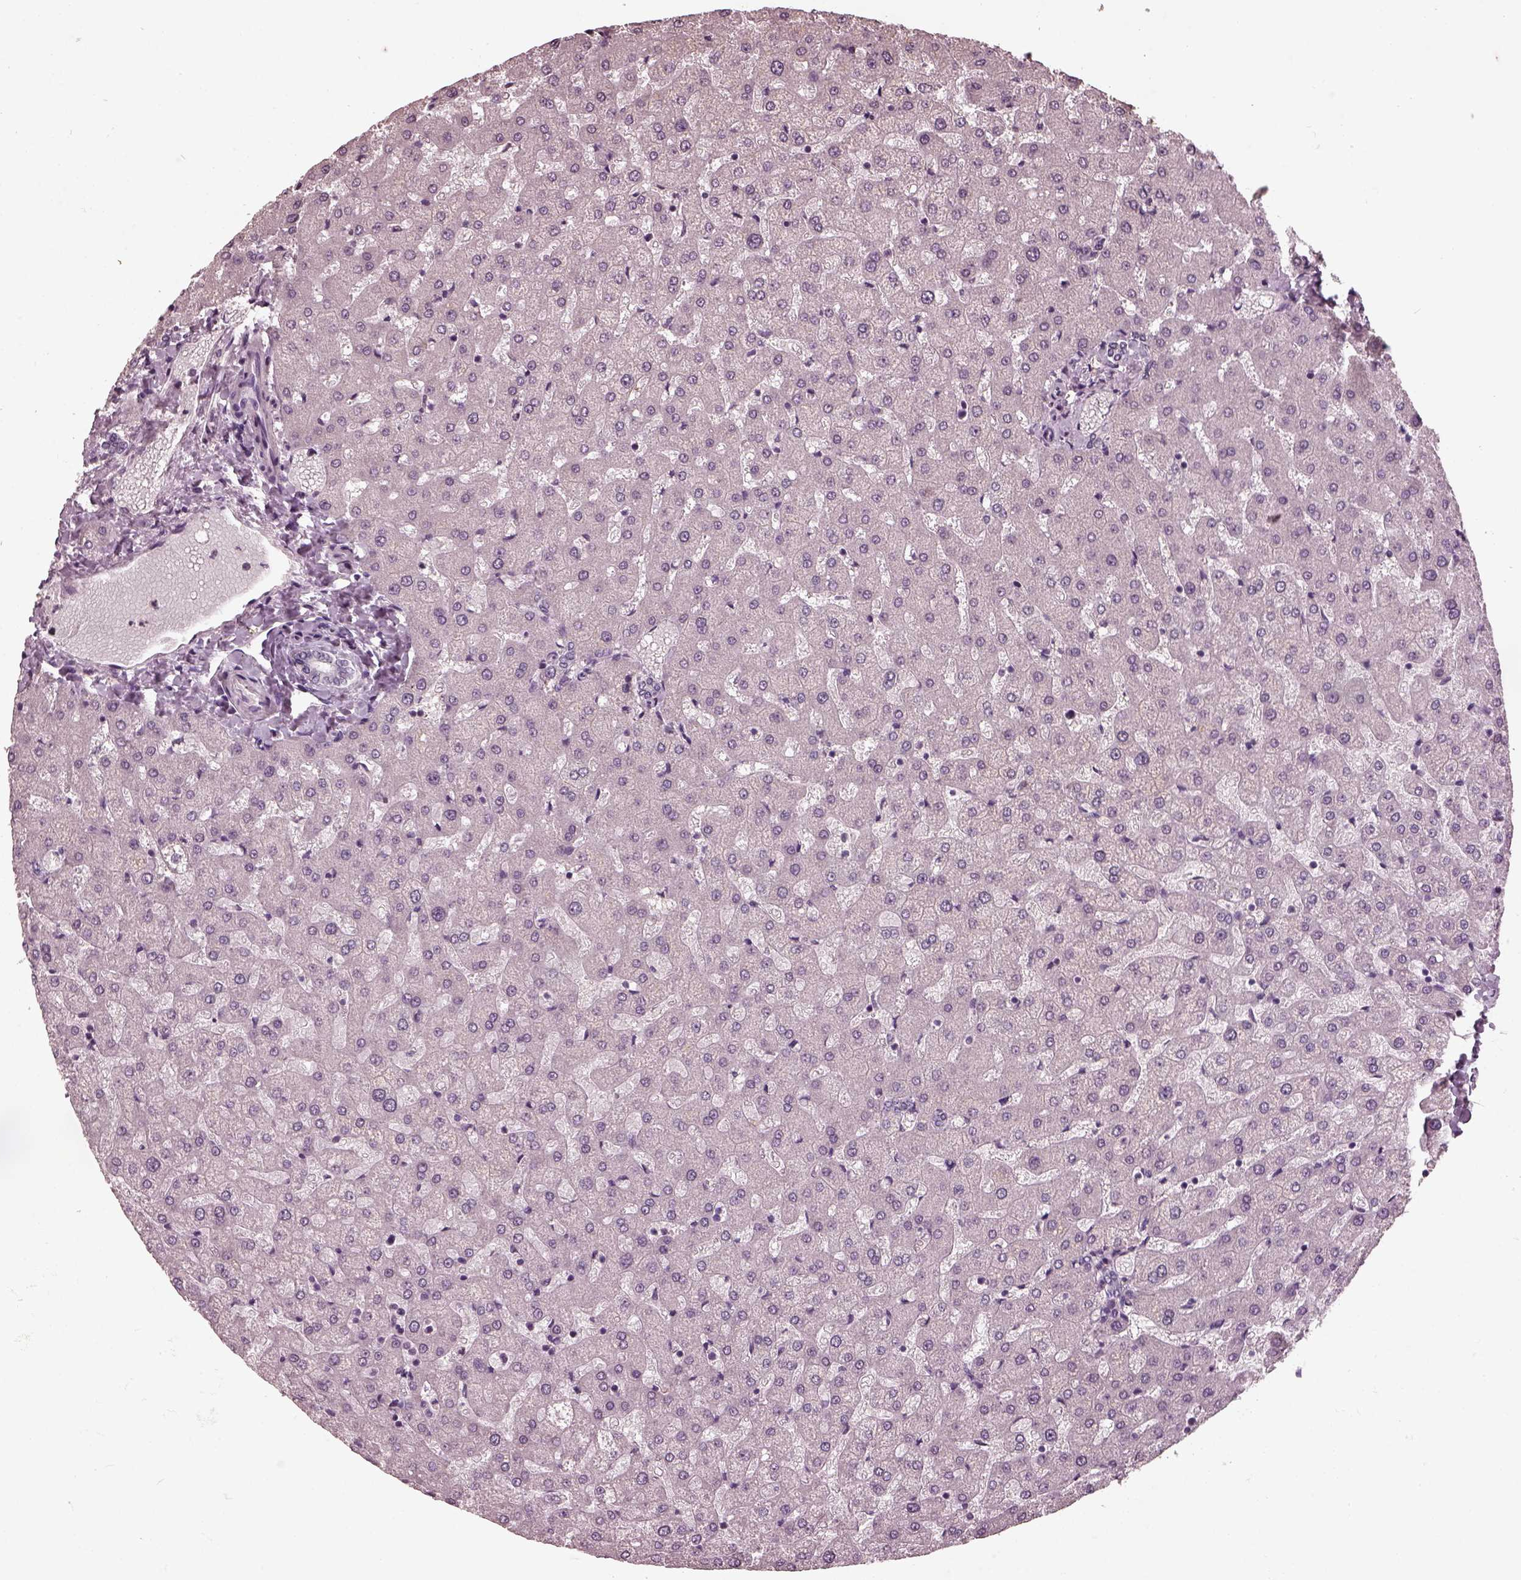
{"staining": {"intensity": "negative", "quantity": "none", "location": "none"}, "tissue": "liver", "cell_type": "Cholangiocytes", "image_type": "normal", "snomed": [{"axis": "morphology", "description": "Normal tissue, NOS"}, {"axis": "topography", "description": "Liver"}], "caption": "Photomicrograph shows no protein positivity in cholangiocytes of normal liver.", "gene": "RCVRN", "patient": {"sex": "female", "age": 50}}